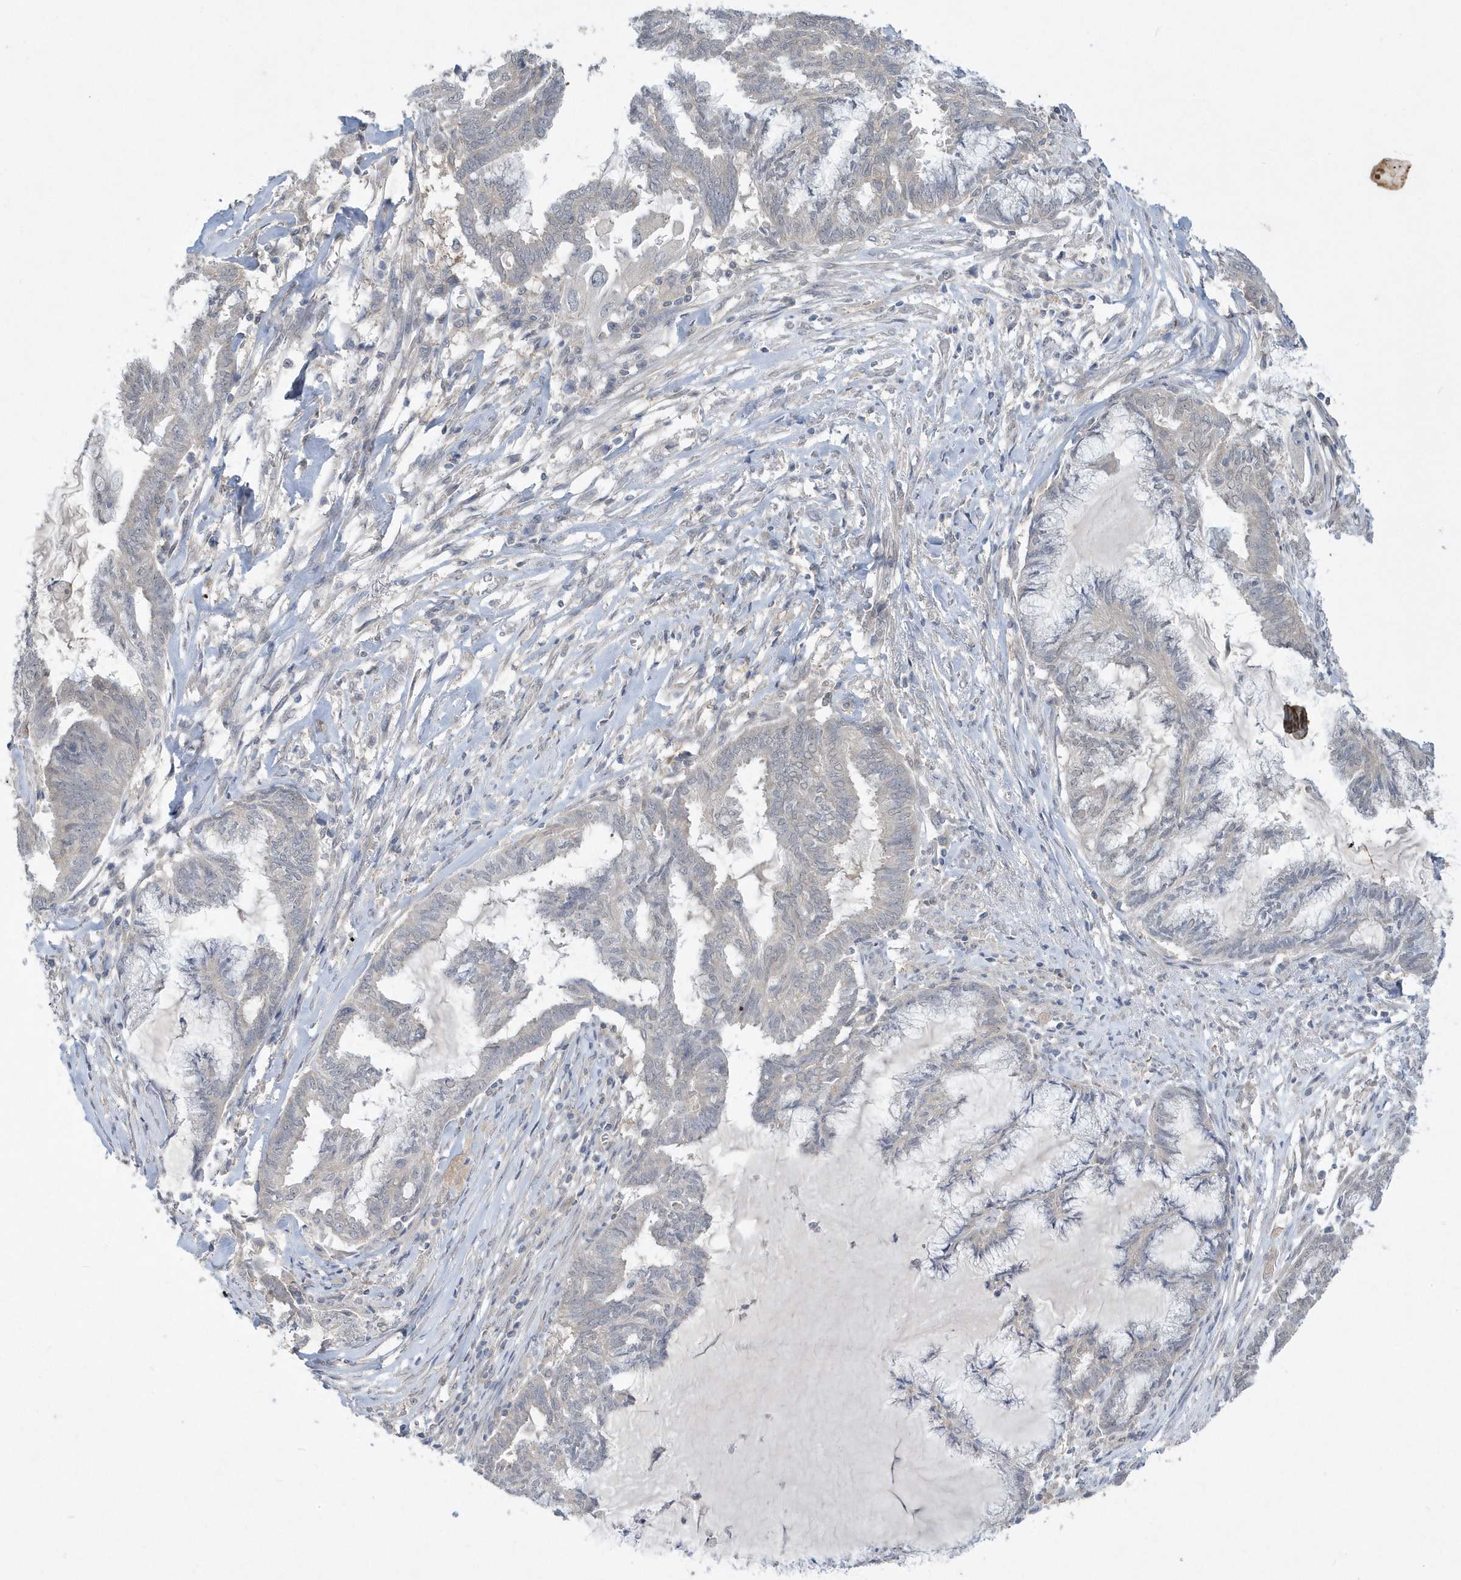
{"staining": {"intensity": "weak", "quantity": "<25%", "location": "cytoplasmic/membranous"}, "tissue": "endometrial cancer", "cell_type": "Tumor cells", "image_type": "cancer", "snomed": [{"axis": "morphology", "description": "Adenocarcinoma, NOS"}, {"axis": "topography", "description": "Endometrium"}], "caption": "Micrograph shows no protein positivity in tumor cells of adenocarcinoma (endometrial) tissue.", "gene": "AKR7A2", "patient": {"sex": "female", "age": 86}}